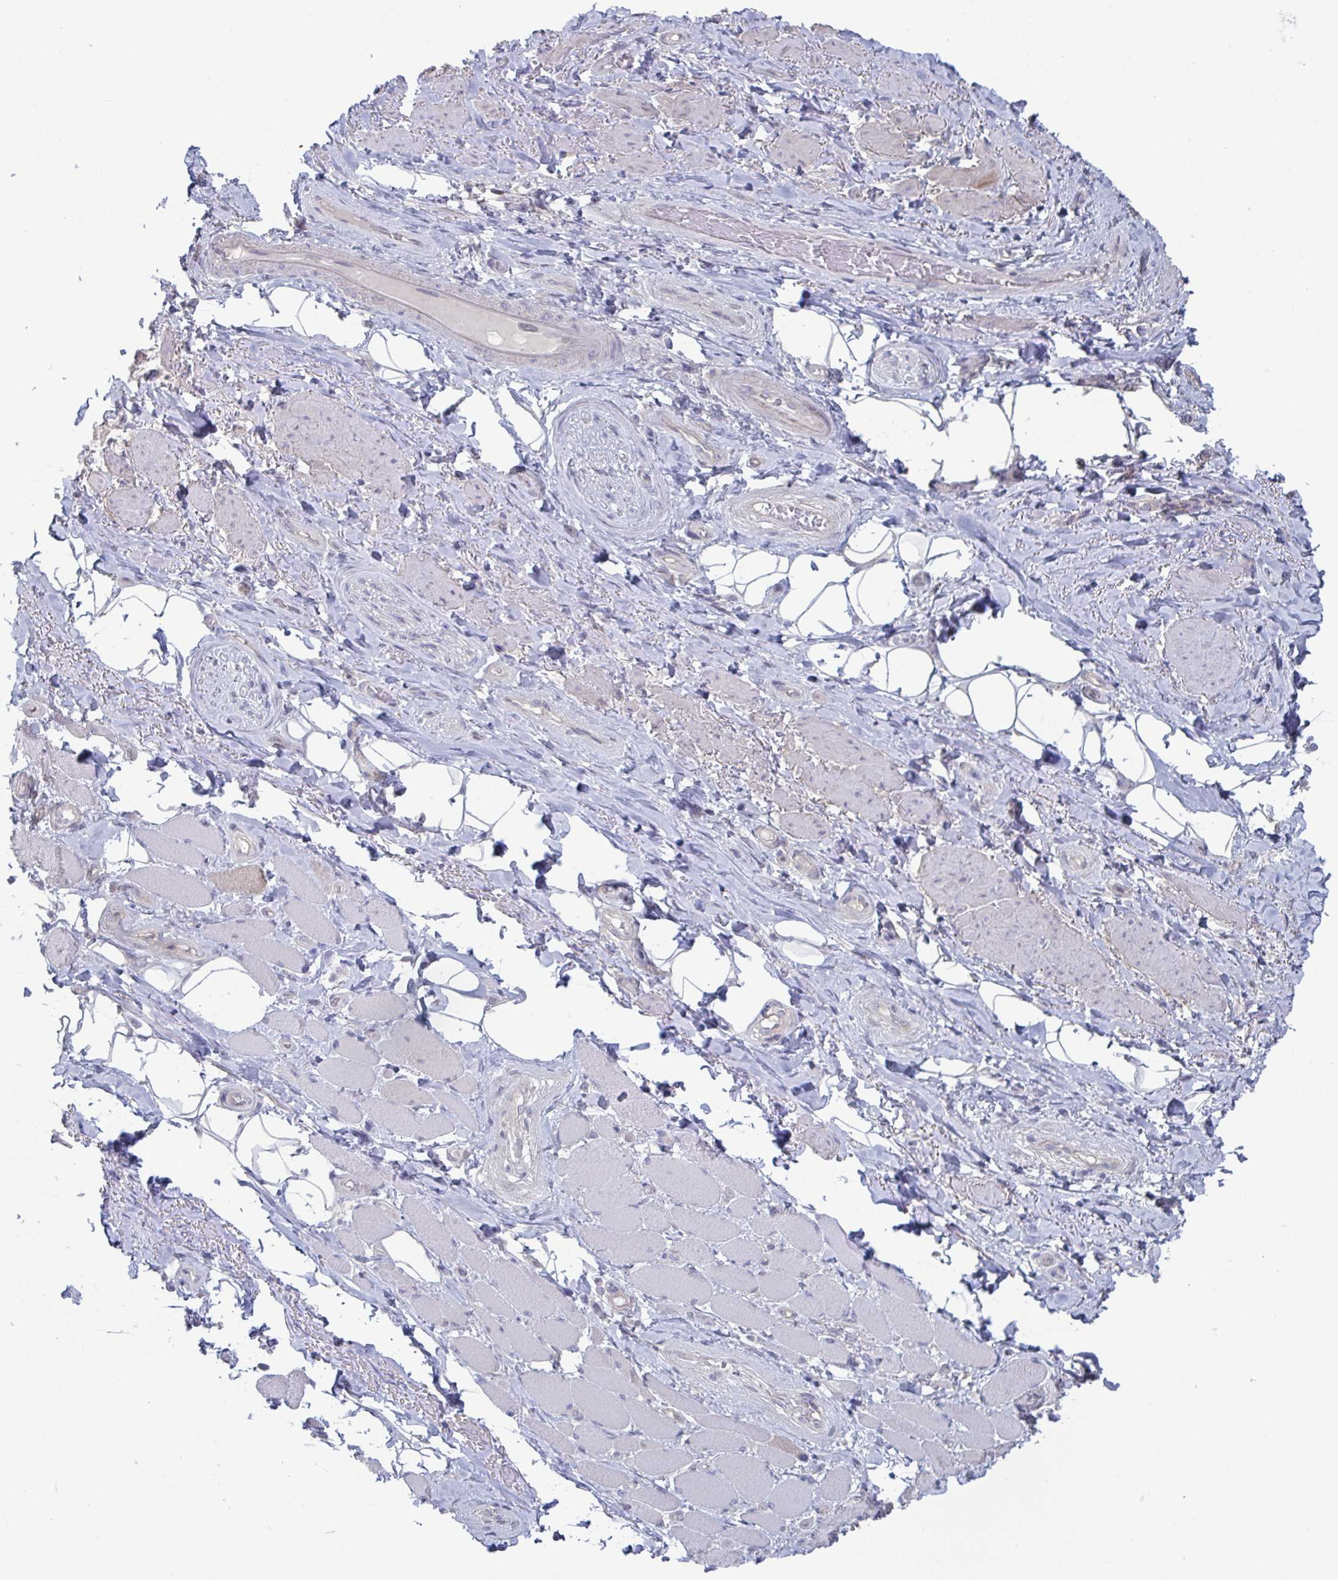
{"staining": {"intensity": "negative", "quantity": "none", "location": "none"}, "tissue": "adipose tissue", "cell_type": "Adipocytes", "image_type": "normal", "snomed": [{"axis": "morphology", "description": "Normal tissue, NOS"}, {"axis": "topography", "description": "Anal"}, {"axis": "topography", "description": "Peripheral nerve tissue"}], "caption": "Image shows no protein positivity in adipocytes of unremarkable adipose tissue.", "gene": "STK26", "patient": {"sex": "male", "age": 53}}